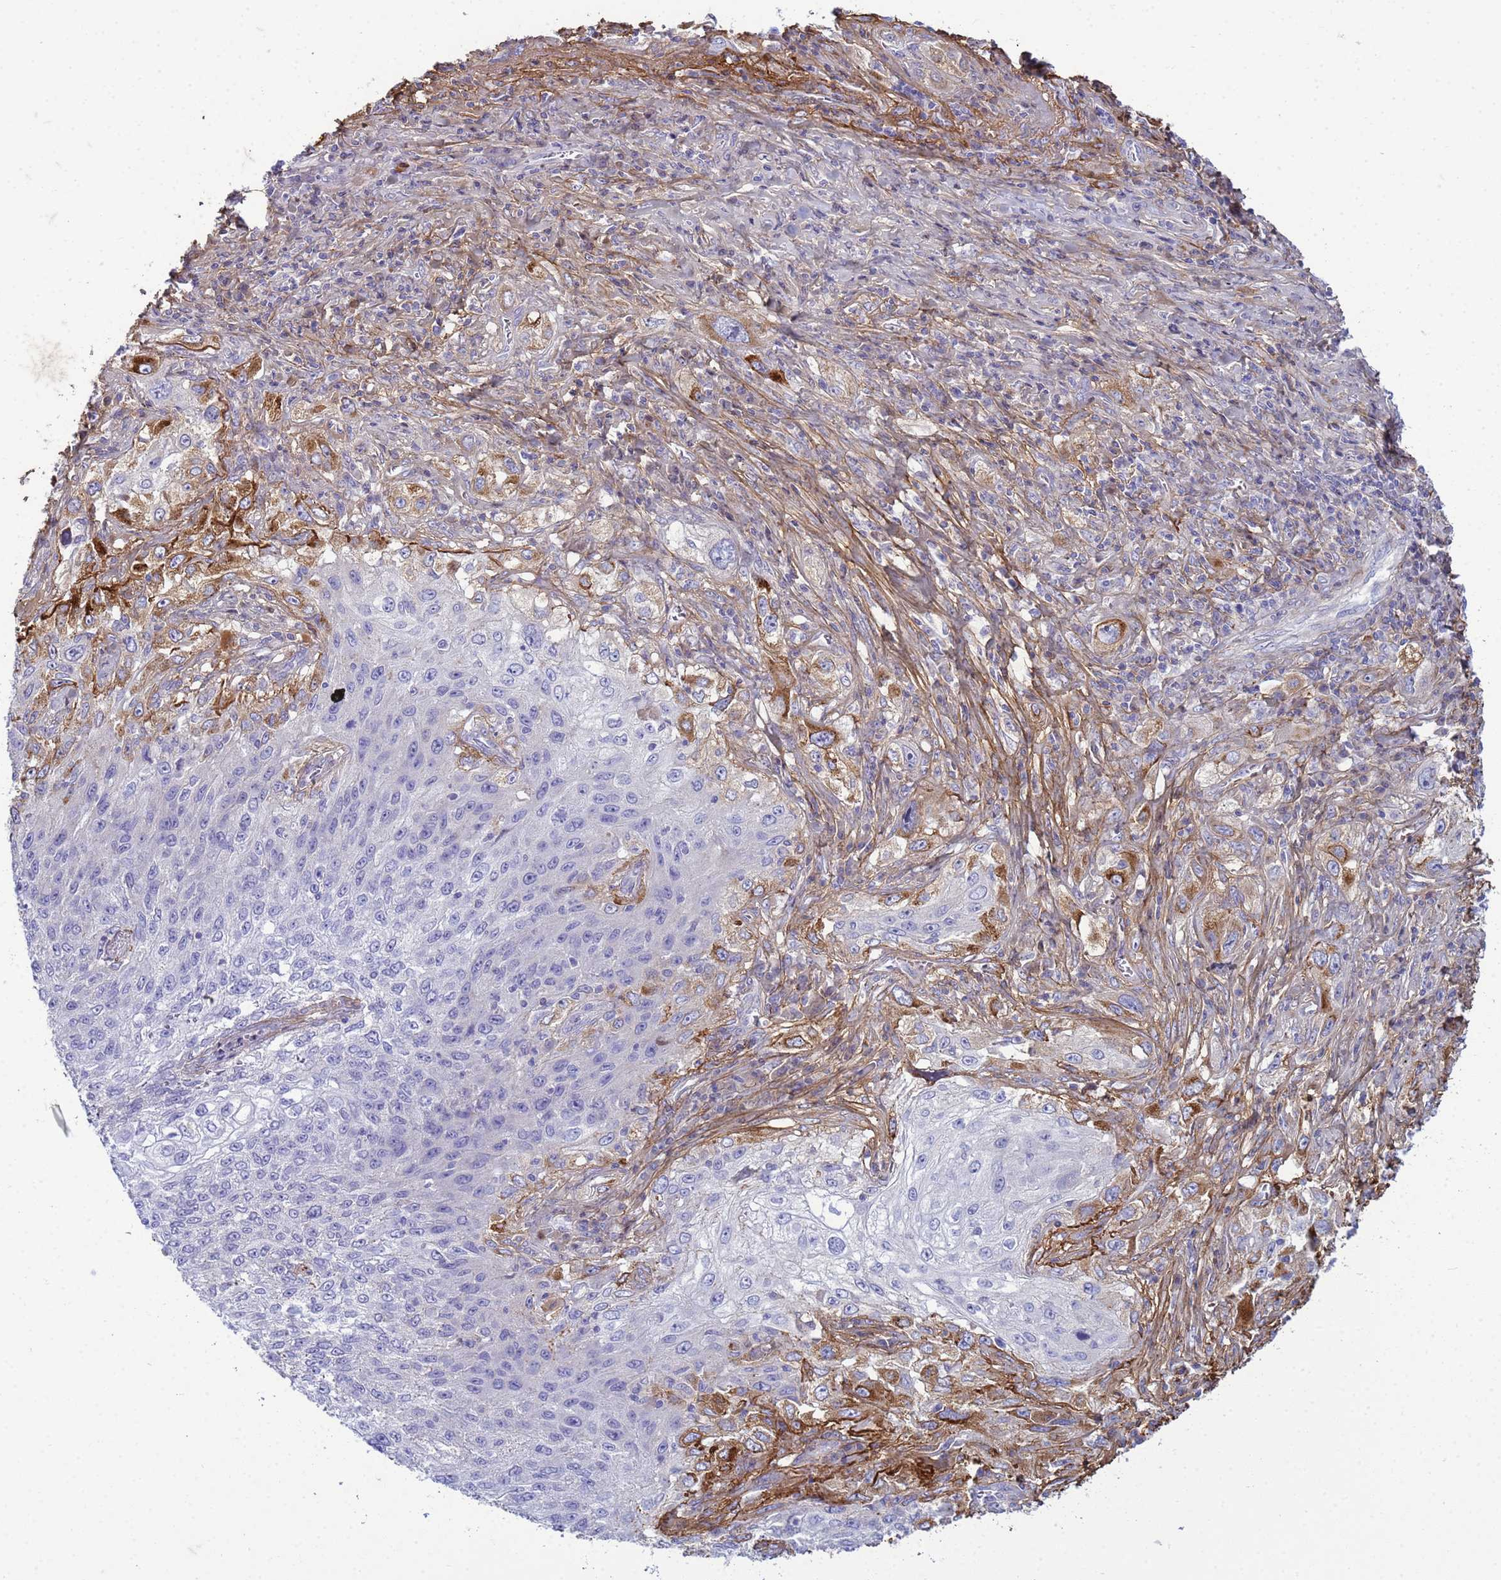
{"staining": {"intensity": "moderate", "quantity": "<25%", "location": "cytoplasmic/membranous"}, "tissue": "lung cancer", "cell_type": "Tumor cells", "image_type": "cancer", "snomed": [{"axis": "morphology", "description": "Squamous cell carcinoma, NOS"}, {"axis": "topography", "description": "Lung"}], "caption": "About <25% of tumor cells in human lung cancer (squamous cell carcinoma) exhibit moderate cytoplasmic/membranous protein staining as visualized by brown immunohistochemical staining.", "gene": "P2RX7", "patient": {"sex": "female", "age": 69}}